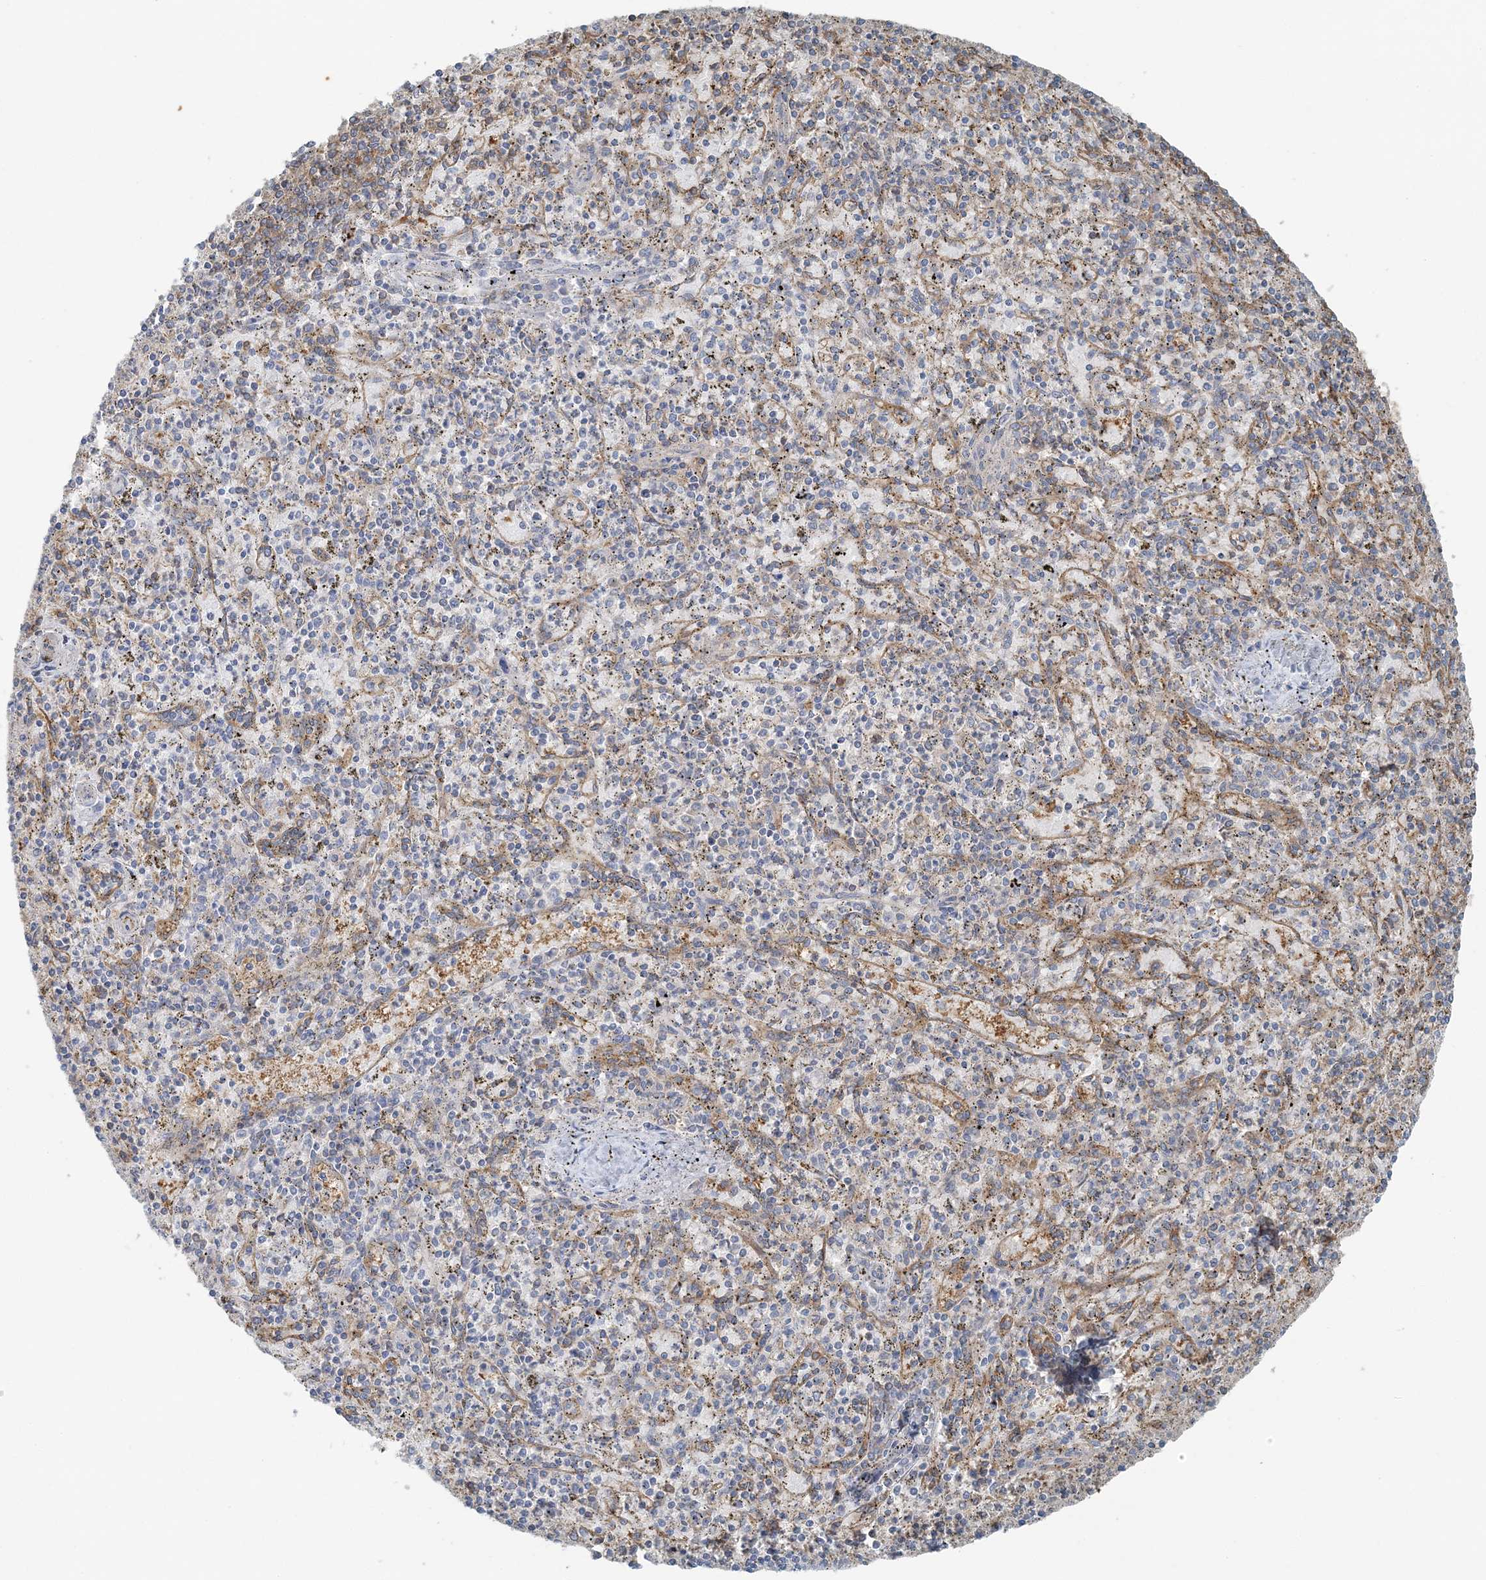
{"staining": {"intensity": "negative", "quantity": "none", "location": "none"}, "tissue": "spleen", "cell_type": "Cells in red pulp", "image_type": "normal", "snomed": [{"axis": "morphology", "description": "Normal tissue, NOS"}, {"axis": "topography", "description": "Spleen"}], "caption": "Immunohistochemical staining of unremarkable spleen displays no significant expression in cells in red pulp. (Stains: DAB immunohistochemistry (IHC) with hematoxylin counter stain, Microscopy: brightfield microscopy at high magnification).", "gene": "SNX2", "patient": {"sex": "male", "age": 72}}